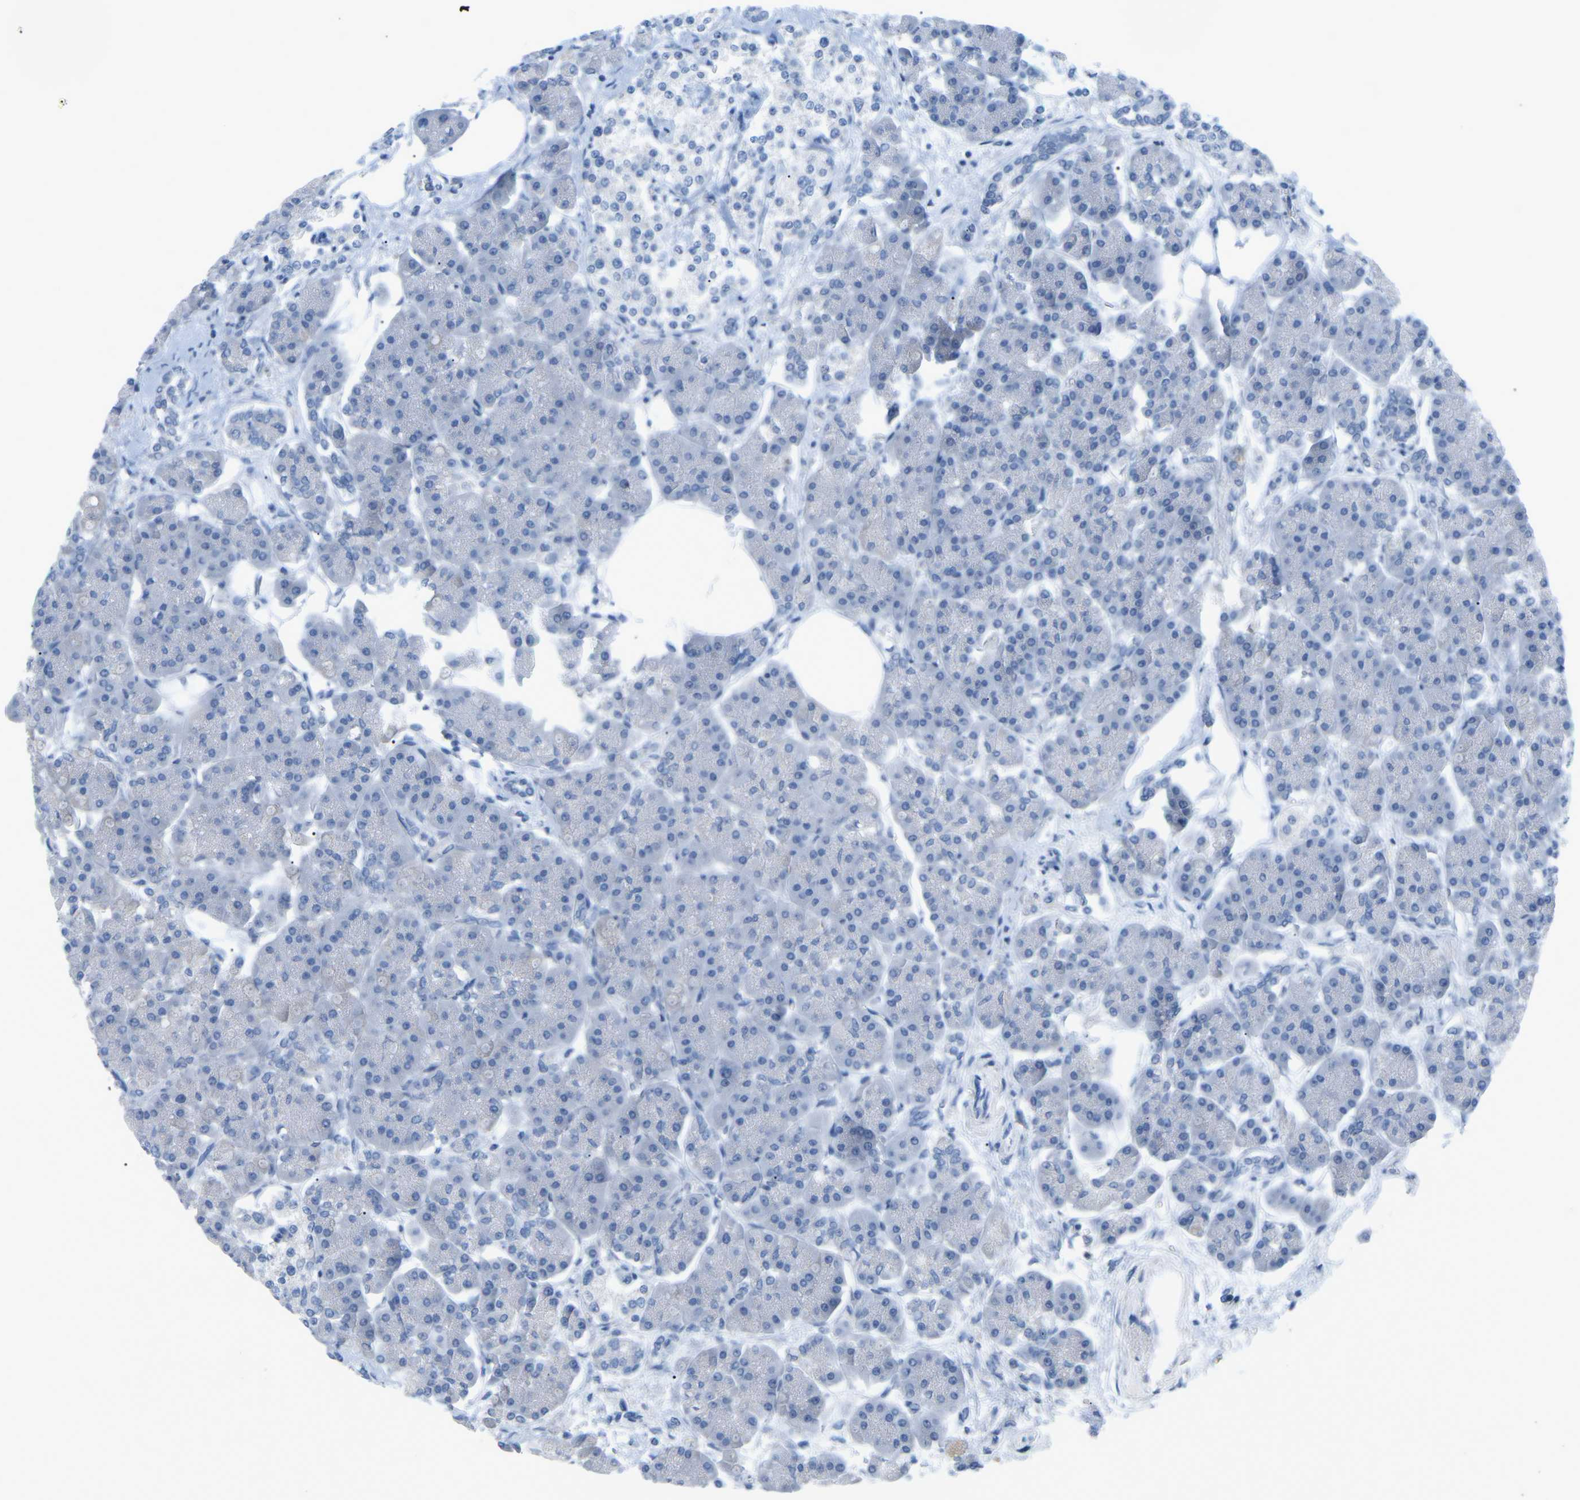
{"staining": {"intensity": "negative", "quantity": "none", "location": "none"}, "tissue": "pancreas", "cell_type": "Exocrine glandular cells", "image_type": "normal", "snomed": [{"axis": "morphology", "description": "Normal tissue, NOS"}, {"axis": "topography", "description": "Pancreas"}], "caption": "Immunohistochemistry (IHC) of benign human pancreas displays no staining in exocrine glandular cells. (DAB (3,3'-diaminobenzidine) immunohistochemistry, high magnification).", "gene": "HBG2", "patient": {"sex": "female", "age": 70}}